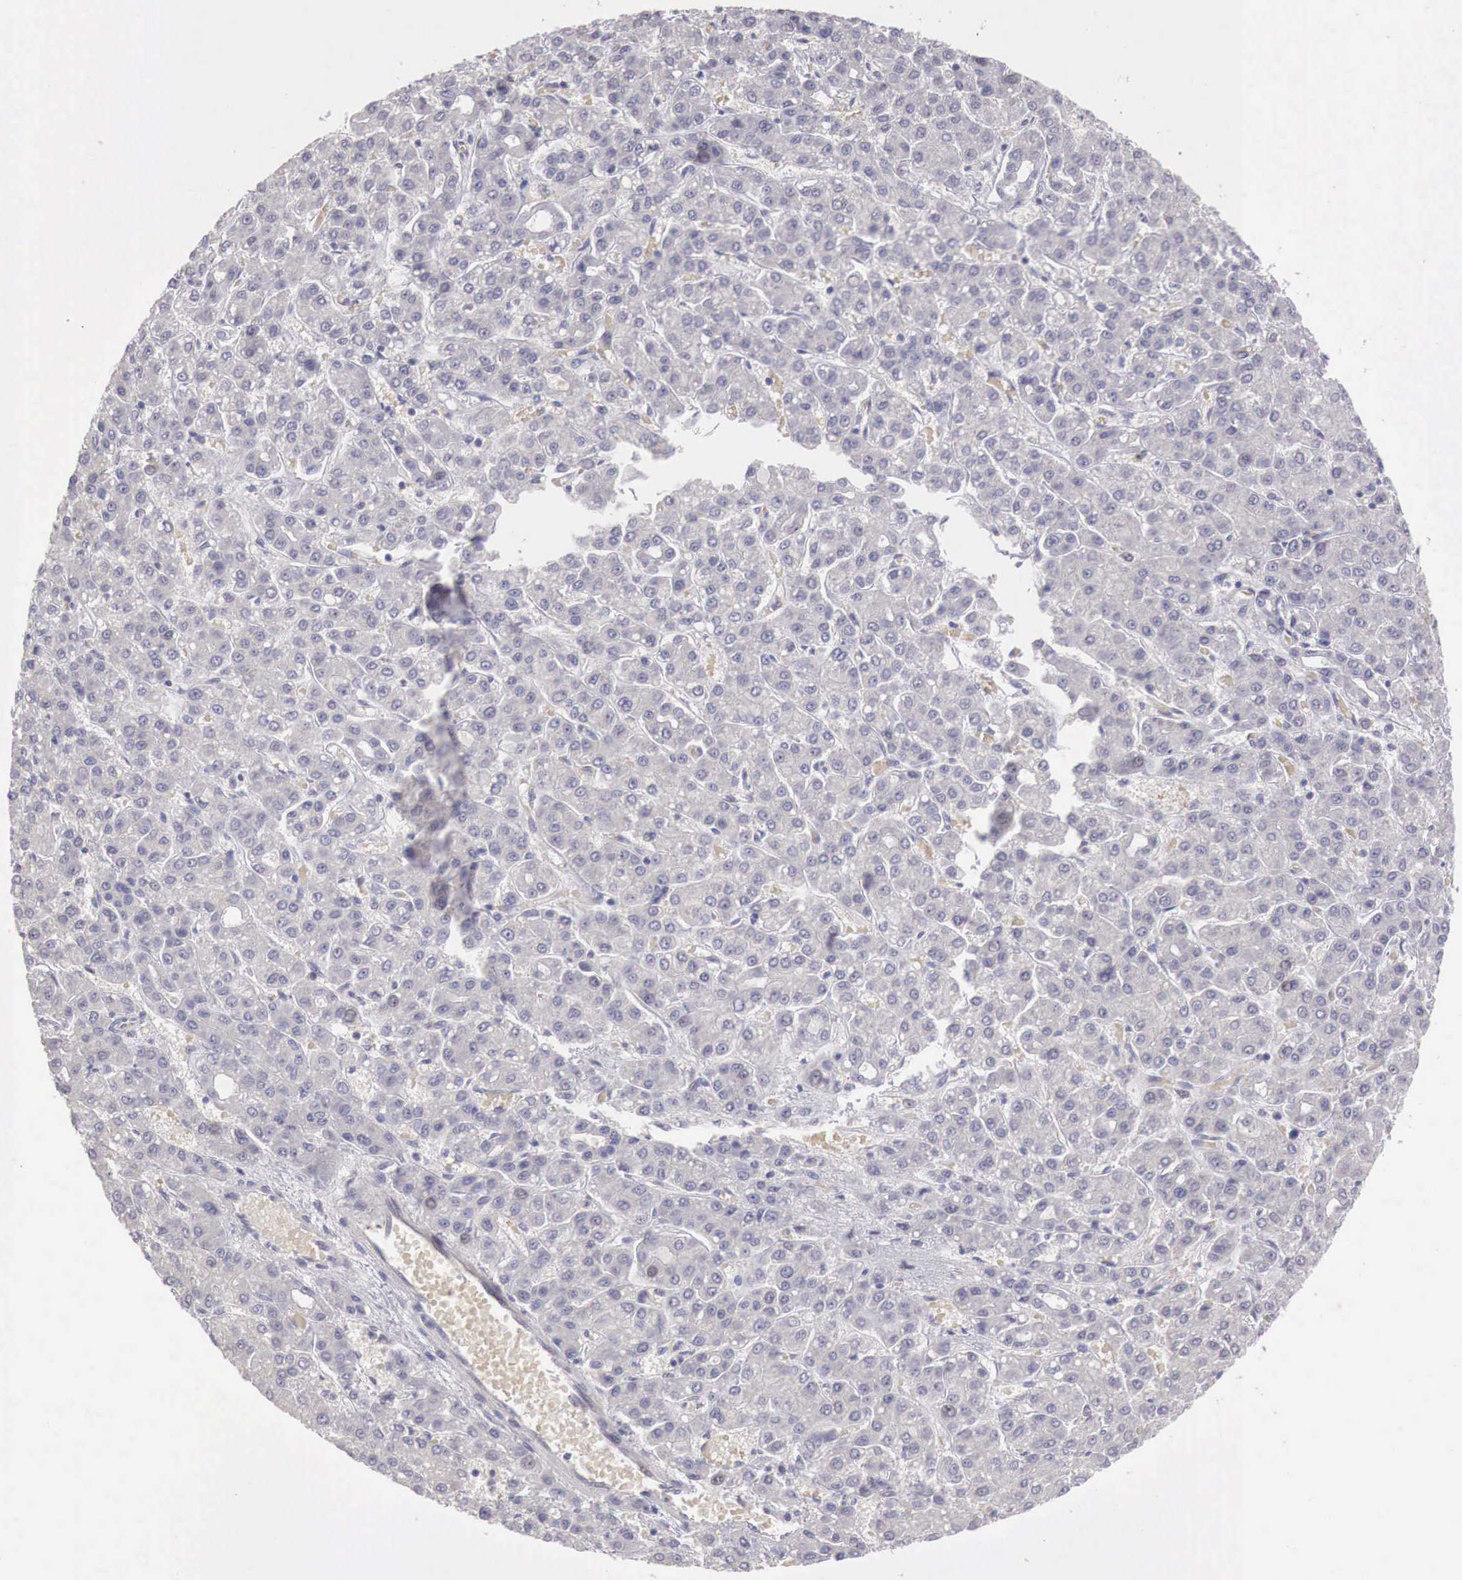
{"staining": {"intensity": "negative", "quantity": "none", "location": "none"}, "tissue": "liver cancer", "cell_type": "Tumor cells", "image_type": "cancer", "snomed": [{"axis": "morphology", "description": "Carcinoma, Hepatocellular, NOS"}, {"axis": "topography", "description": "Liver"}], "caption": "The image demonstrates no significant positivity in tumor cells of liver cancer (hepatocellular carcinoma). (DAB (3,3'-diaminobenzidine) immunohistochemistry, high magnification).", "gene": "GATA1", "patient": {"sex": "male", "age": 69}}